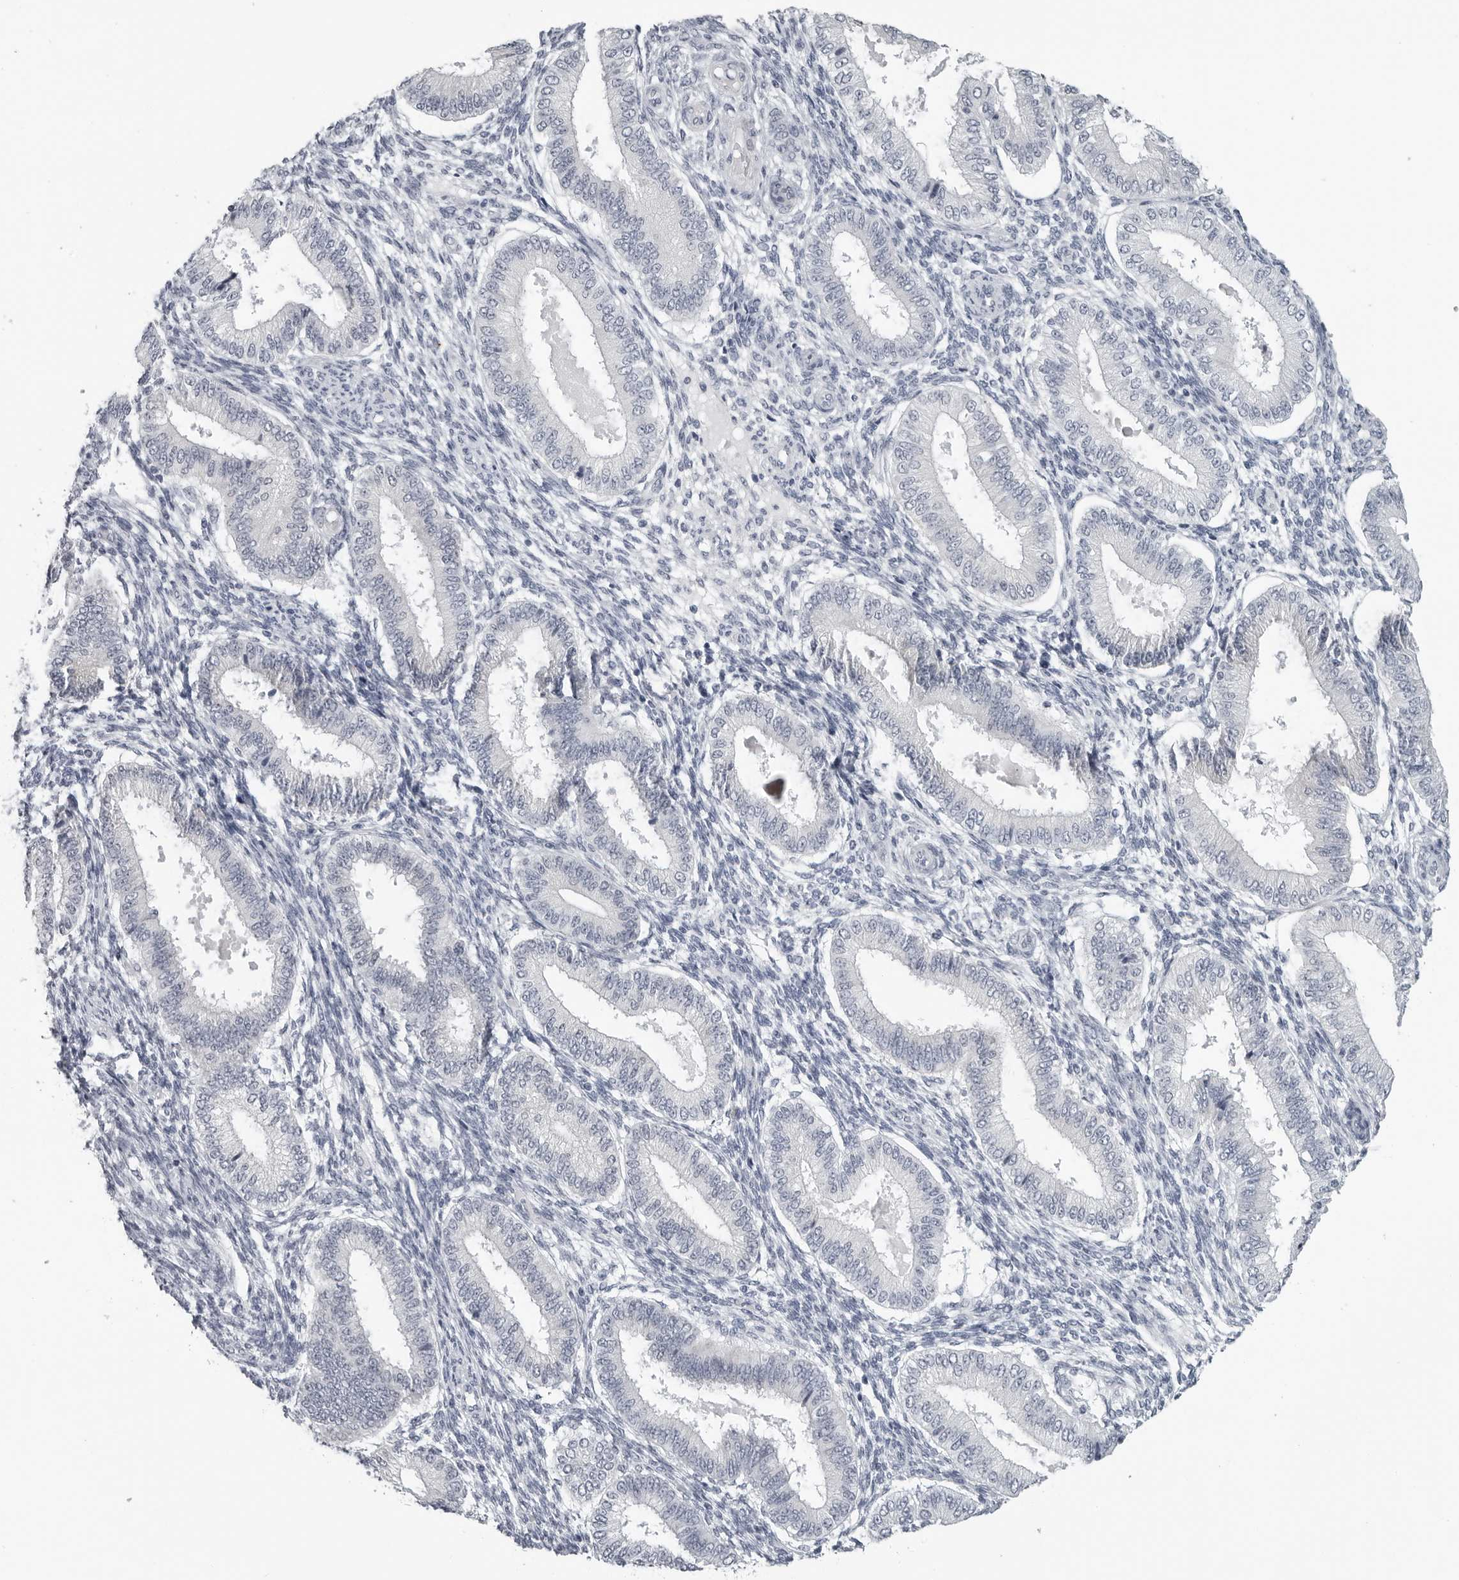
{"staining": {"intensity": "negative", "quantity": "none", "location": "none"}, "tissue": "endometrium", "cell_type": "Cells in endometrial stroma", "image_type": "normal", "snomed": [{"axis": "morphology", "description": "Normal tissue, NOS"}, {"axis": "topography", "description": "Endometrium"}], "caption": "Image shows no protein expression in cells in endometrial stroma of unremarkable endometrium. The staining was performed using DAB (3,3'-diaminobenzidine) to visualize the protein expression in brown, while the nuclei were stained in blue with hematoxylin (Magnification: 20x).", "gene": "OPLAH", "patient": {"sex": "female", "age": 39}}